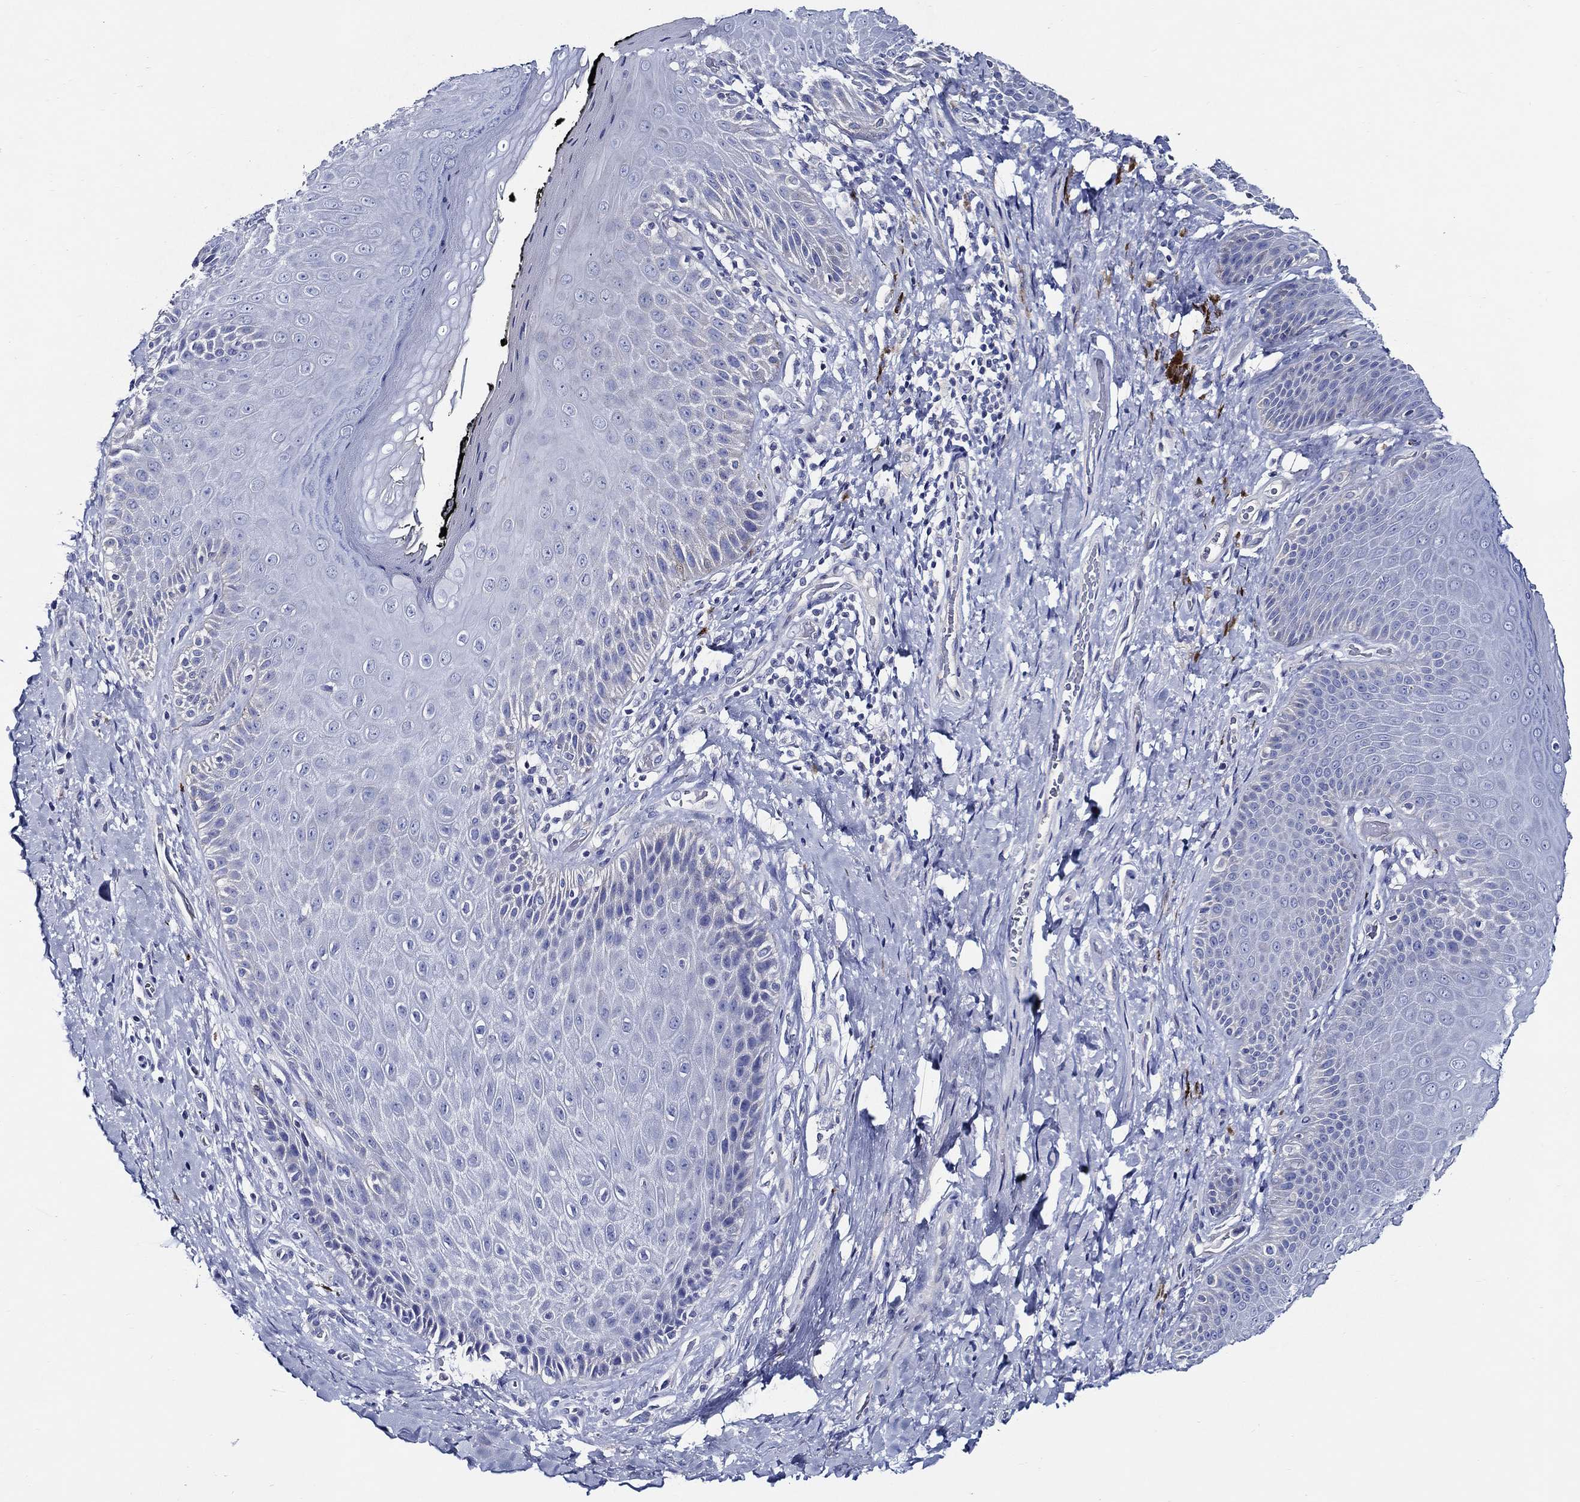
{"staining": {"intensity": "negative", "quantity": "none", "location": "none"}, "tissue": "skin", "cell_type": "Epidermal cells", "image_type": "normal", "snomed": [{"axis": "morphology", "description": "Normal tissue, NOS"}, {"axis": "topography", "description": "Skeletal muscle"}, {"axis": "topography", "description": "Anal"}, {"axis": "topography", "description": "Peripheral nerve tissue"}], "caption": "Immunohistochemical staining of unremarkable skin displays no significant staining in epidermal cells.", "gene": "SKOR1", "patient": {"sex": "male", "age": 53}}